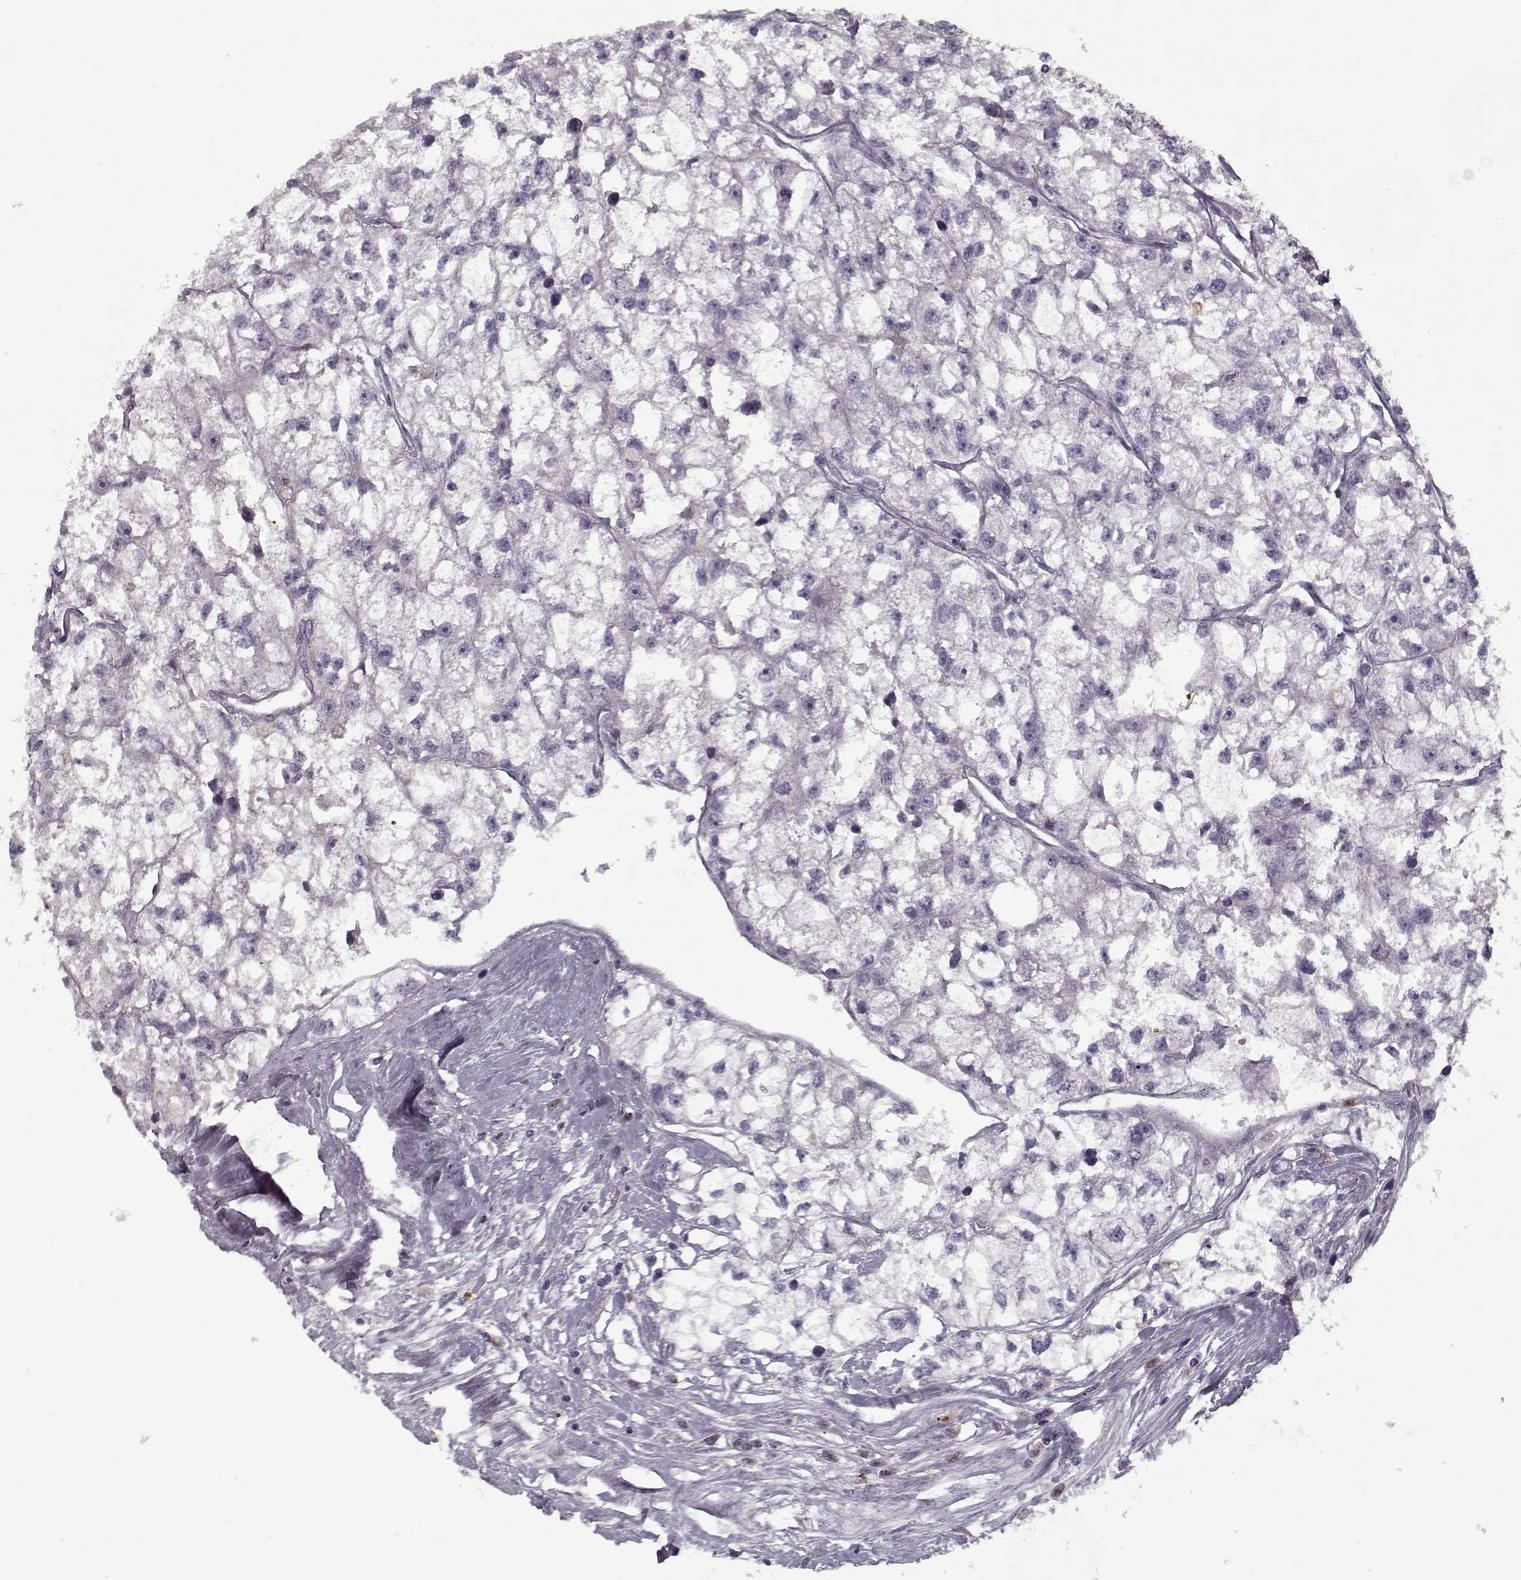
{"staining": {"intensity": "negative", "quantity": "none", "location": "none"}, "tissue": "renal cancer", "cell_type": "Tumor cells", "image_type": "cancer", "snomed": [{"axis": "morphology", "description": "Adenocarcinoma, NOS"}, {"axis": "topography", "description": "Kidney"}], "caption": "An immunohistochemistry micrograph of renal cancer (adenocarcinoma) is shown. There is no staining in tumor cells of renal cancer (adenocarcinoma).", "gene": "UNC13D", "patient": {"sex": "male", "age": 56}}